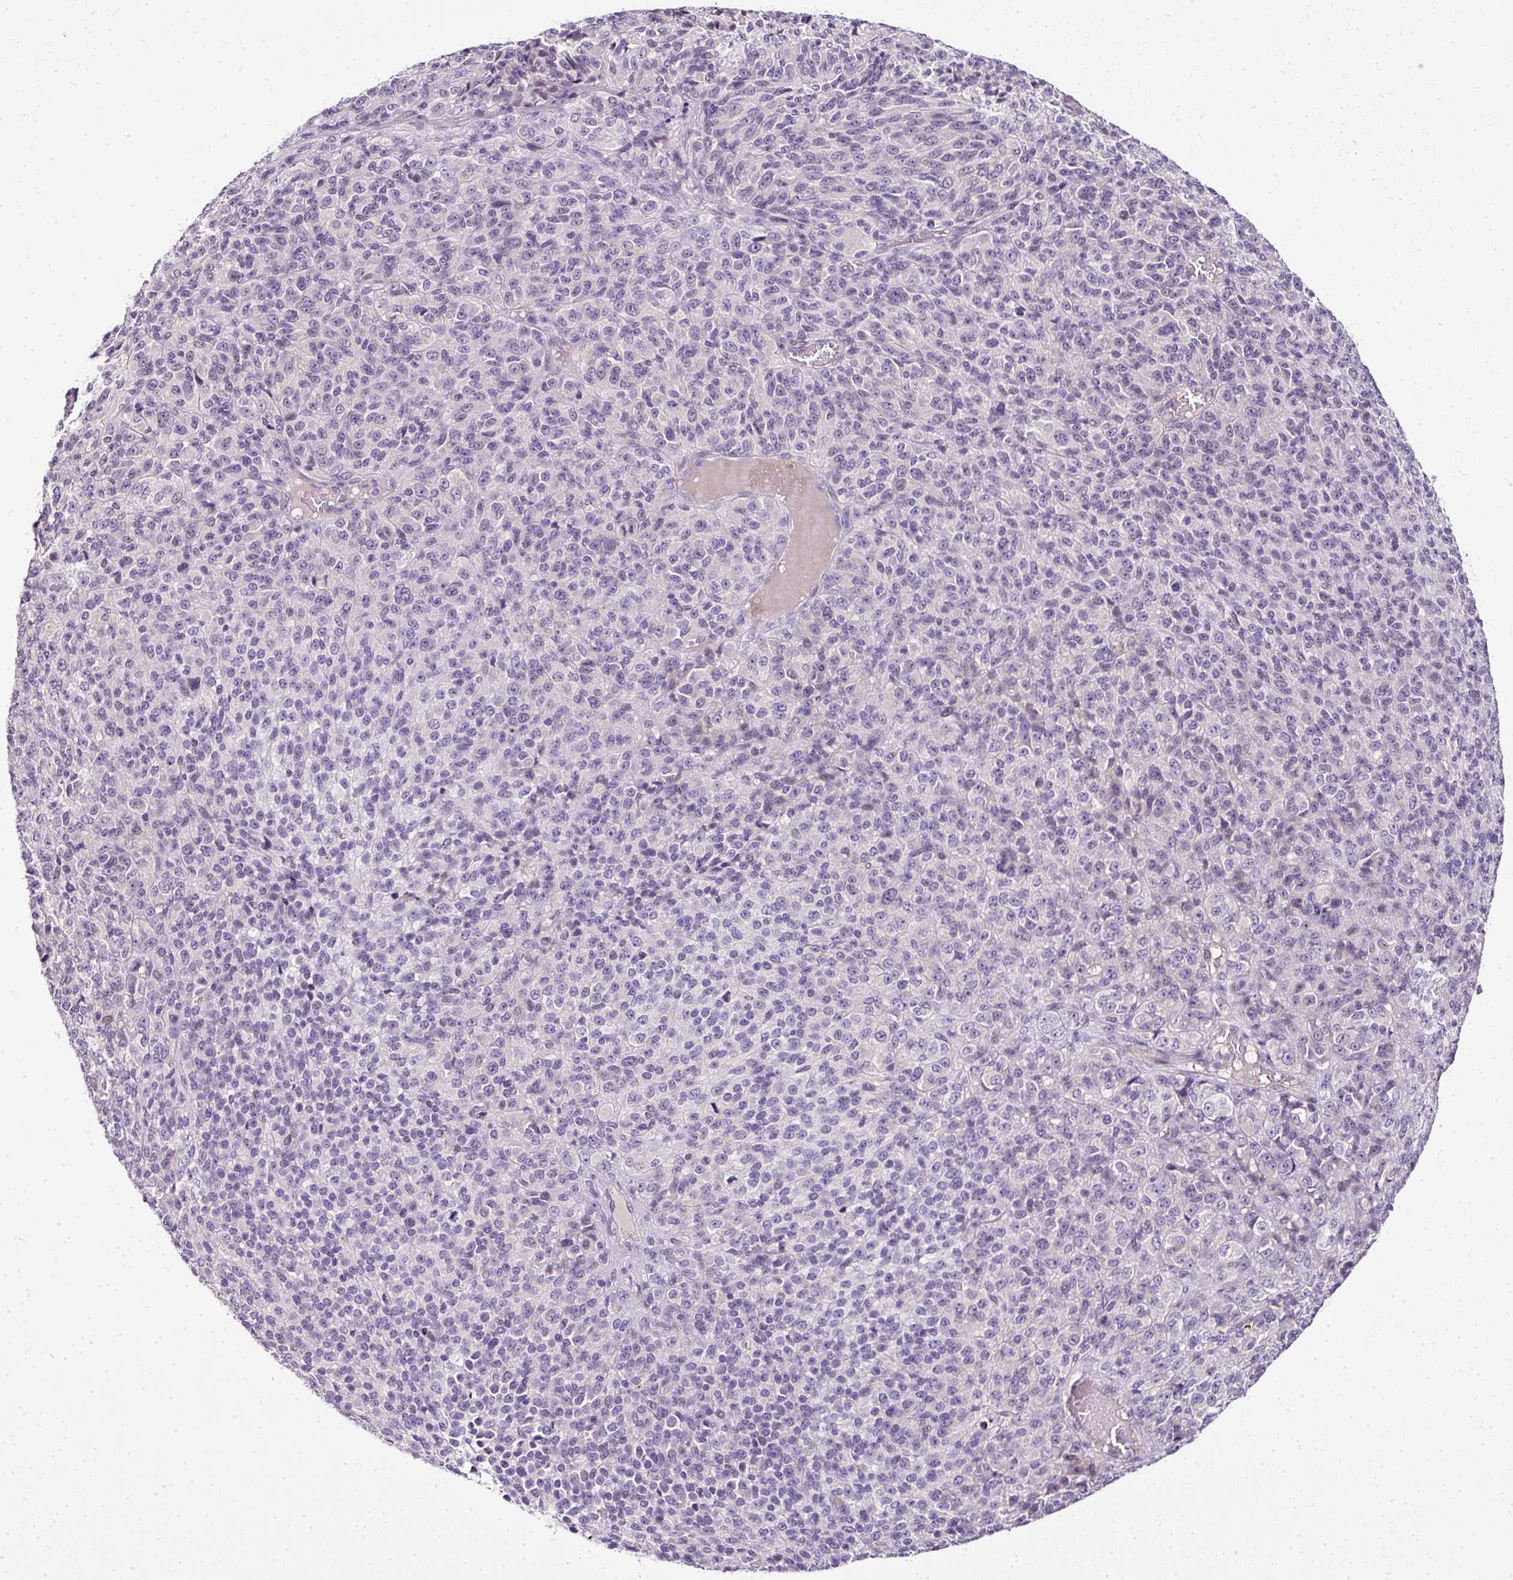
{"staining": {"intensity": "negative", "quantity": "none", "location": "none"}, "tissue": "melanoma", "cell_type": "Tumor cells", "image_type": "cancer", "snomed": [{"axis": "morphology", "description": "Malignant melanoma, Metastatic site"}, {"axis": "topography", "description": "Brain"}], "caption": "The immunohistochemistry (IHC) micrograph has no significant expression in tumor cells of malignant melanoma (metastatic site) tissue. (DAB (3,3'-diaminobenzidine) immunohistochemistry, high magnification).", "gene": "TEX30", "patient": {"sex": "female", "age": 56}}